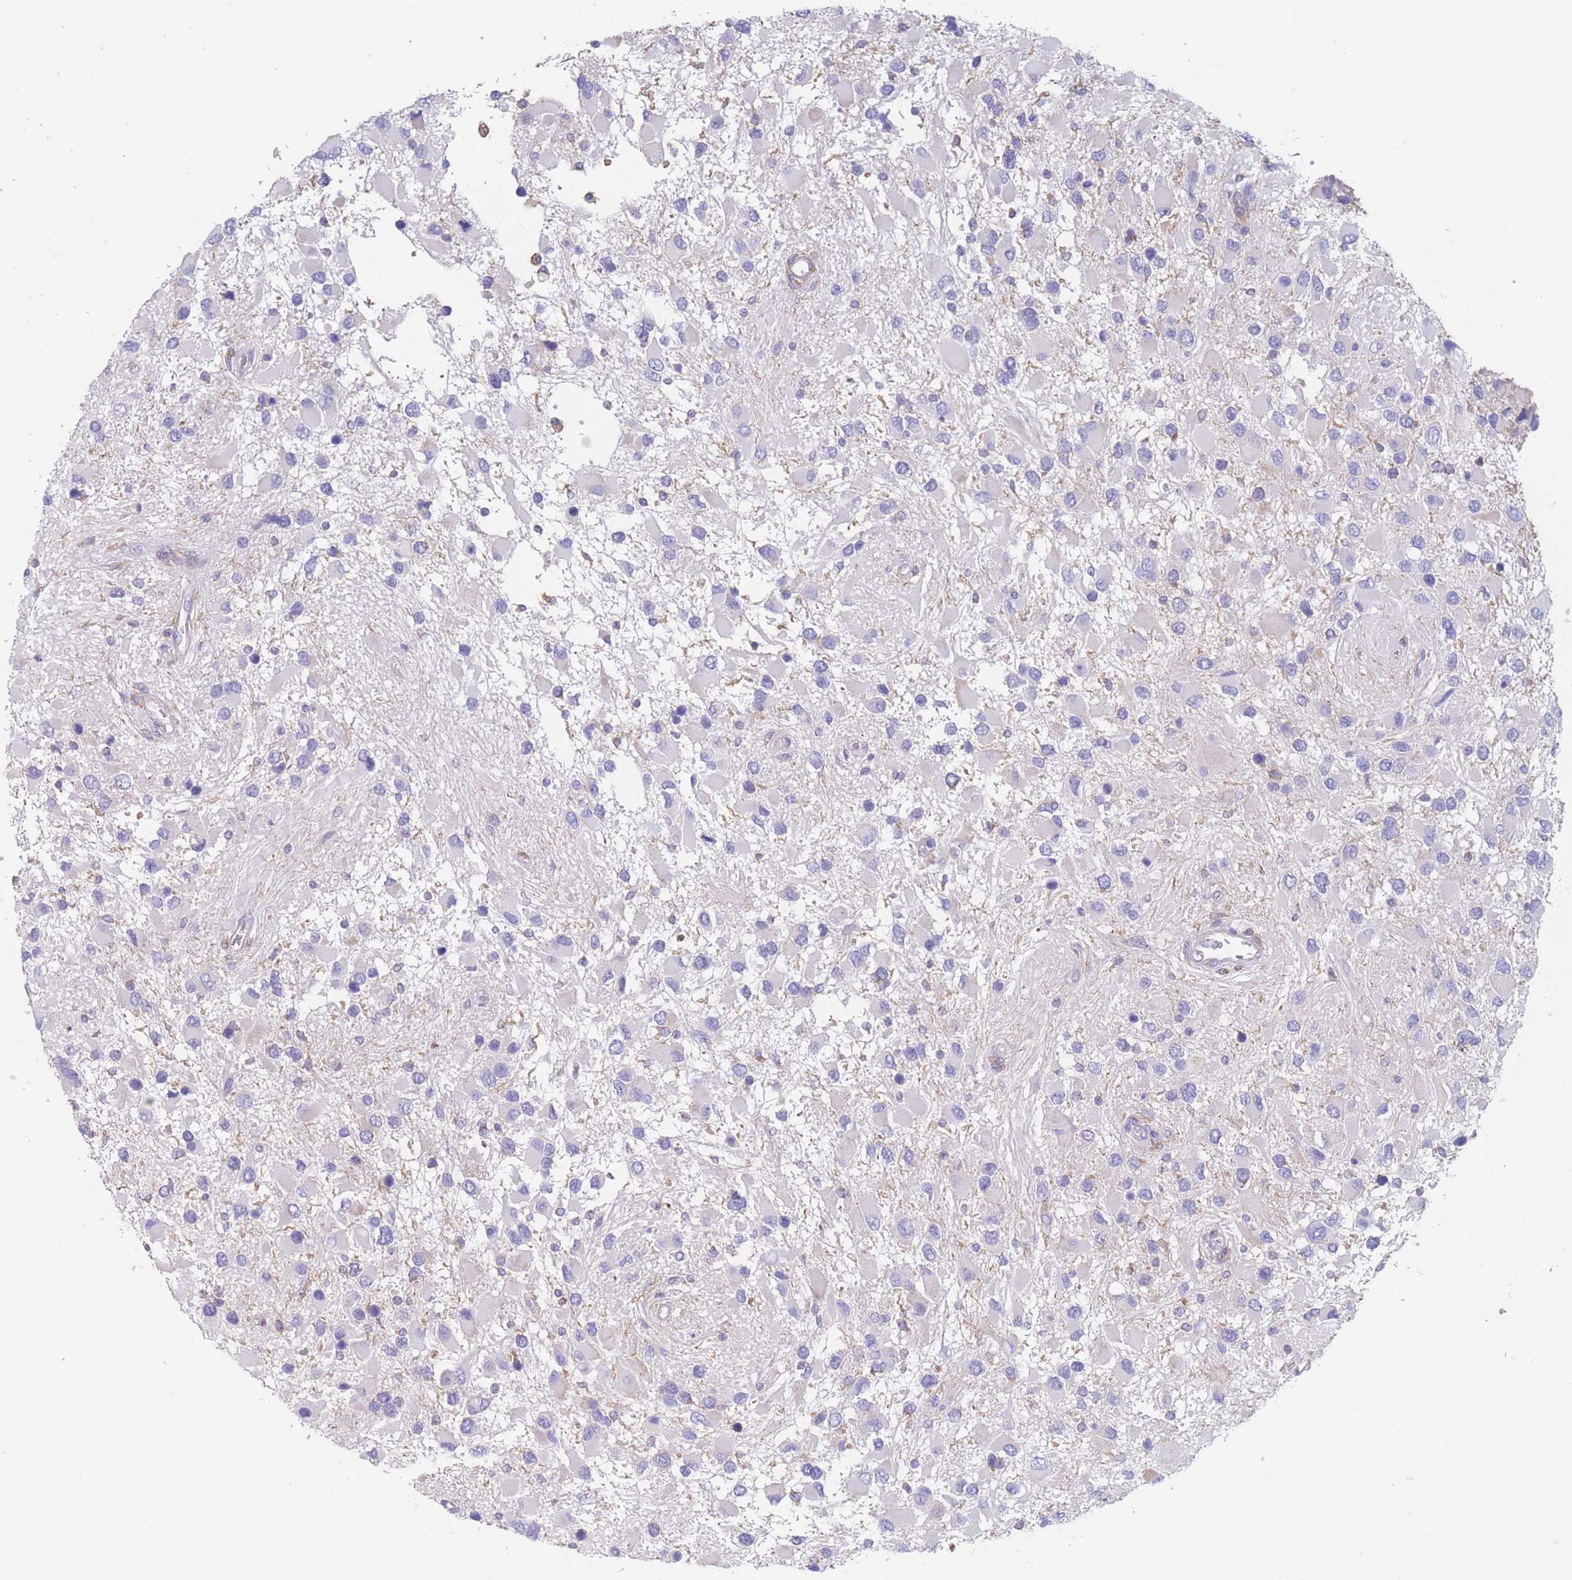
{"staining": {"intensity": "negative", "quantity": "none", "location": "none"}, "tissue": "glioma", "cell_type": "Tumor cells", "image_type": "cancer", "snomed": [{"axis": "morphology", "description": "Glioma, malignant, High grade"}, {"axis": "topography", "description": "Brain"}], "caption": "The micrograph displays no significant positivity in tumor cells of high-grade glioma (malignant).", "gene": "ADH1A", "patient": {"sex": "male", "age": 53}}